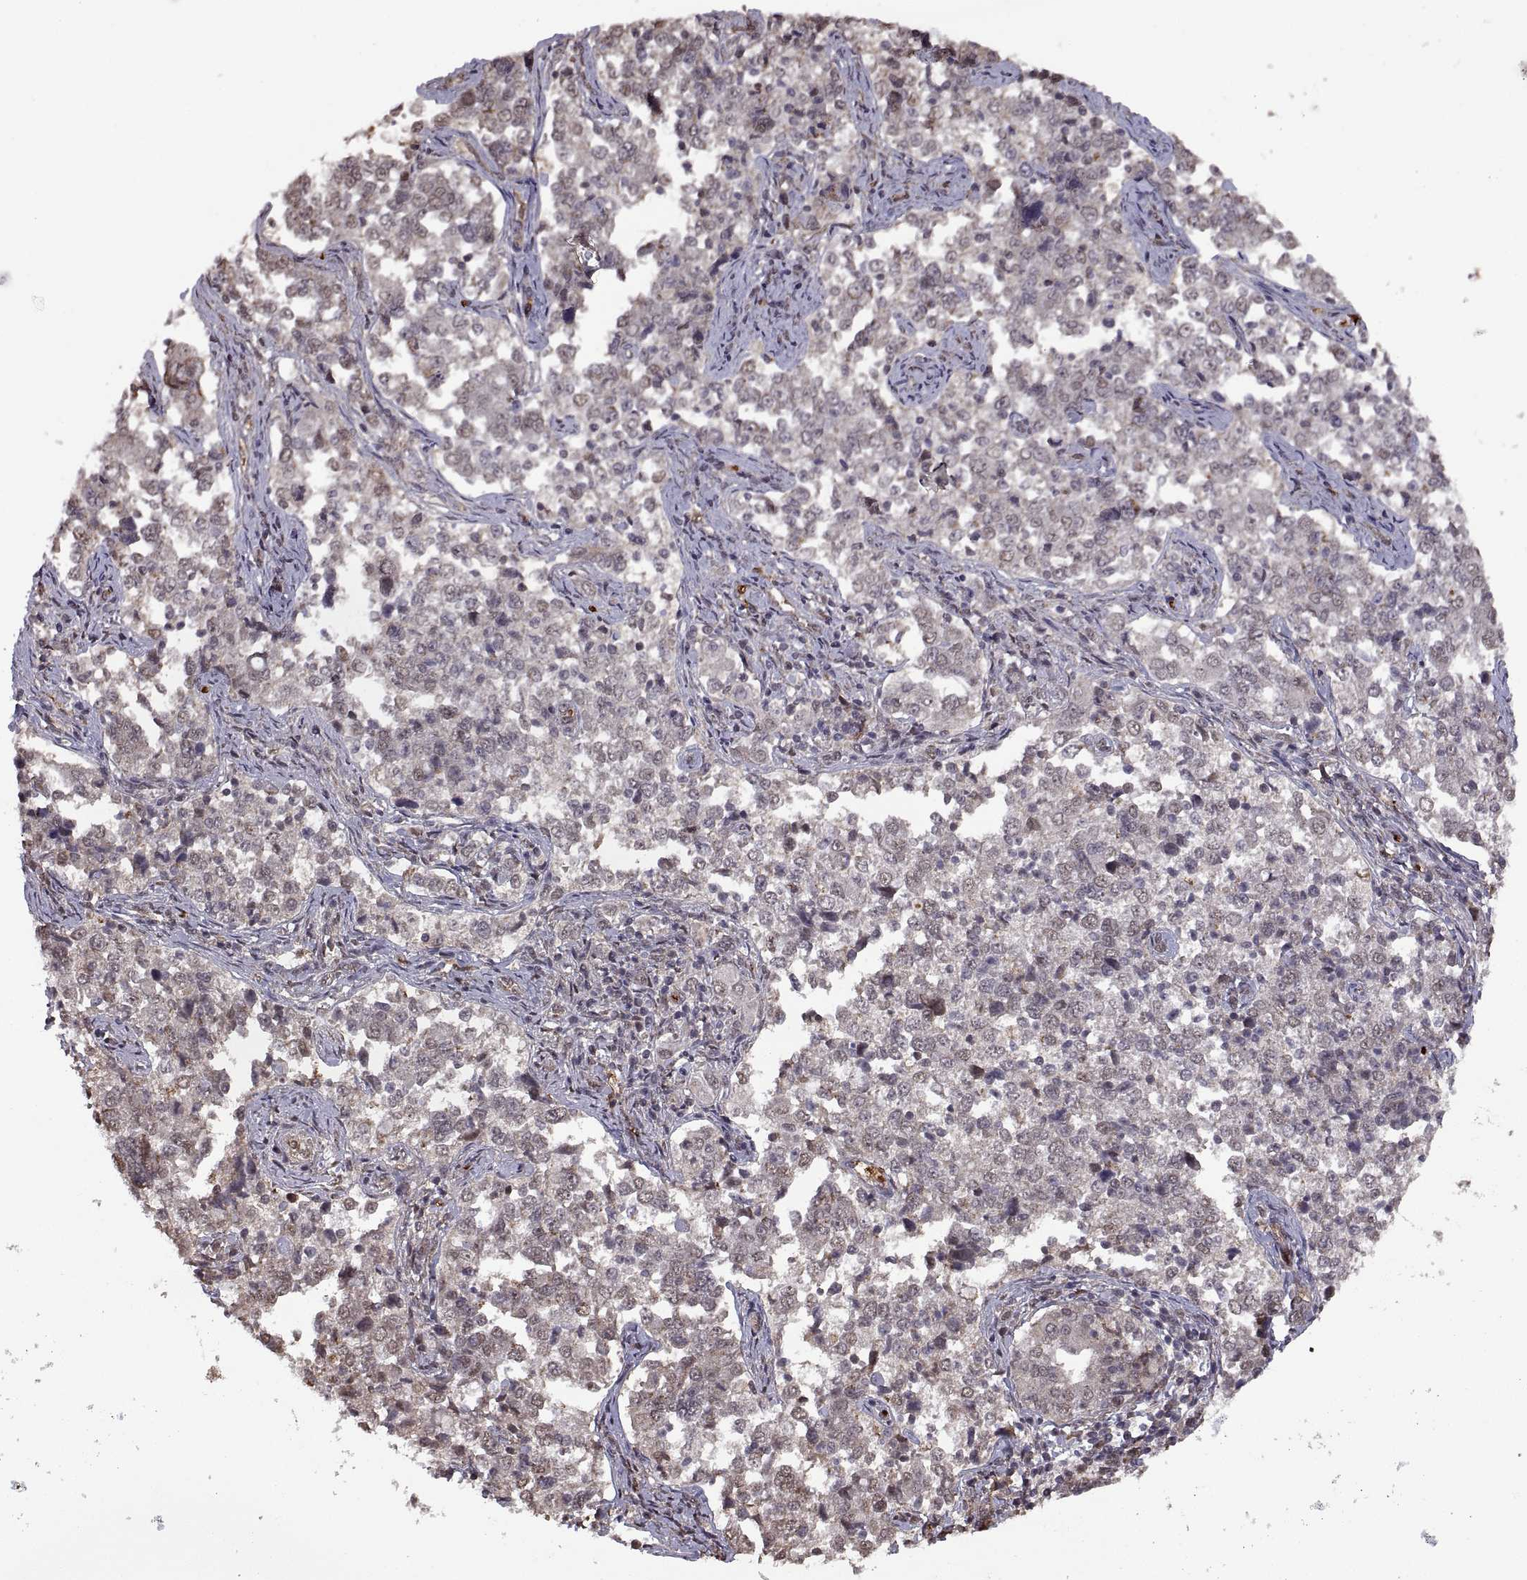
{"staining": {"intensity": "strong", "quantity": "<25%", "location": "cytoplasmic/membranous"}, "tissue": "endometrial cancer", "cell_type": "Tumor cells", "image_type": "cancer", "snomed": [{"axis": "morphology", "description": "Adenocarcinoma, NOS"}, {"axis": "topography", "description": "Endometrium"}], "caption": "High-magnification brightfield microscopy of endometrial cancer stained with DAB (3,3'-diaminobenzidine) (brown) and counterstained with hematoxylin (blue). tumor cells exhibit strong cytoplasmic/membranous positivity is identified in approximately<25% of cells.", "gene": "ARRB1", "patient": {"sex": "female", "age": 43}}